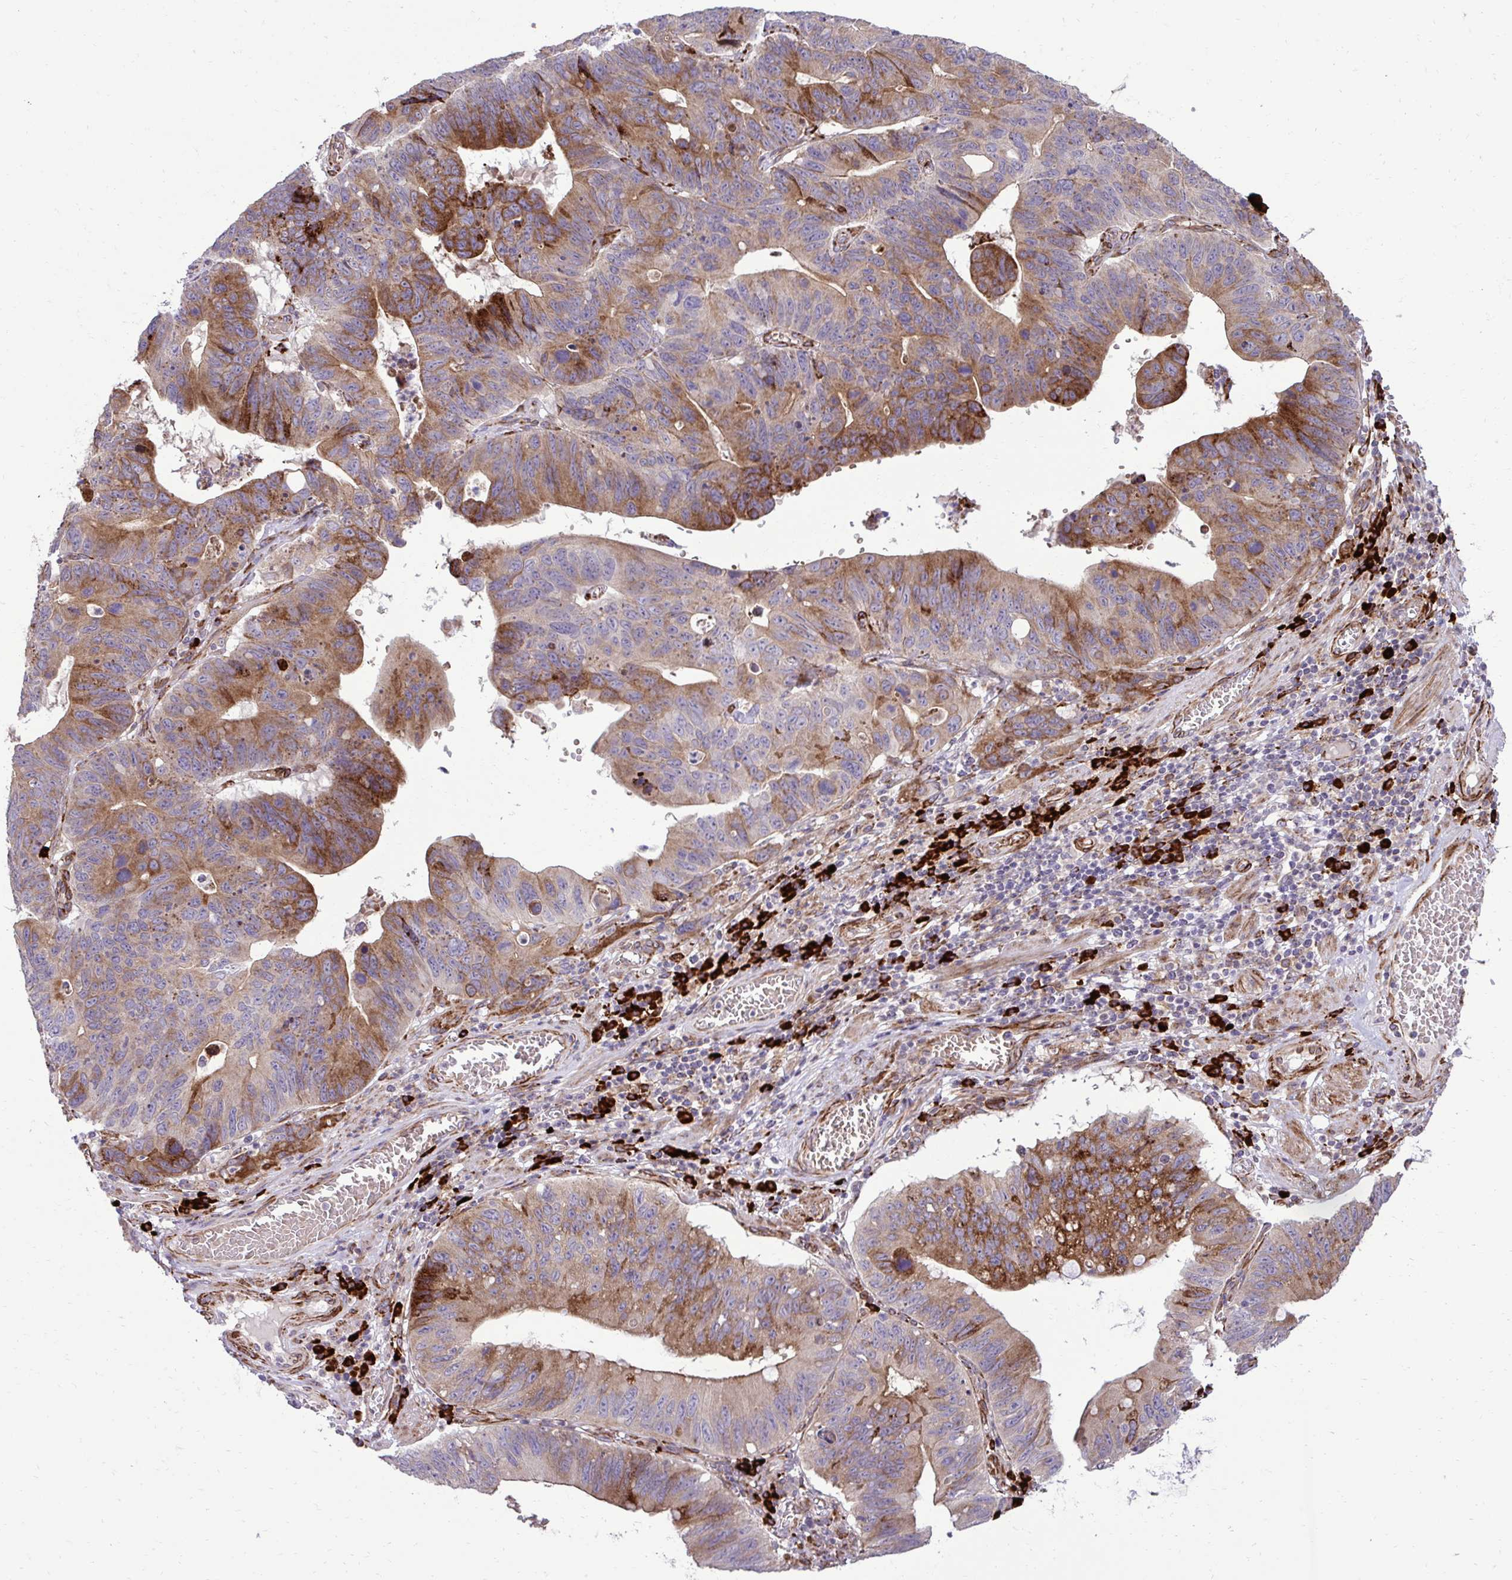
{"staining": {"intensity": "moderate", "quantity": ">75%", "location": "cytoplasmic/membranous"}, "tissue": "stomach cancer", "cell_type": "Tumor cells", "image_type": "cancer", "snomed": [{"axis": "morphology", "description": "Adenocarcinoma, NOS"}, {"axis": "topography", "description": "Stomach"}], "caption": "The micrograph reveals a brown stain indicating the presence of a protein in the cytoplasmic/membranous of tumor cells in stomach cancer (adenocarcinoma).", "gene": "LIMS1", "patient": {"sex": "male", "age": 59}}